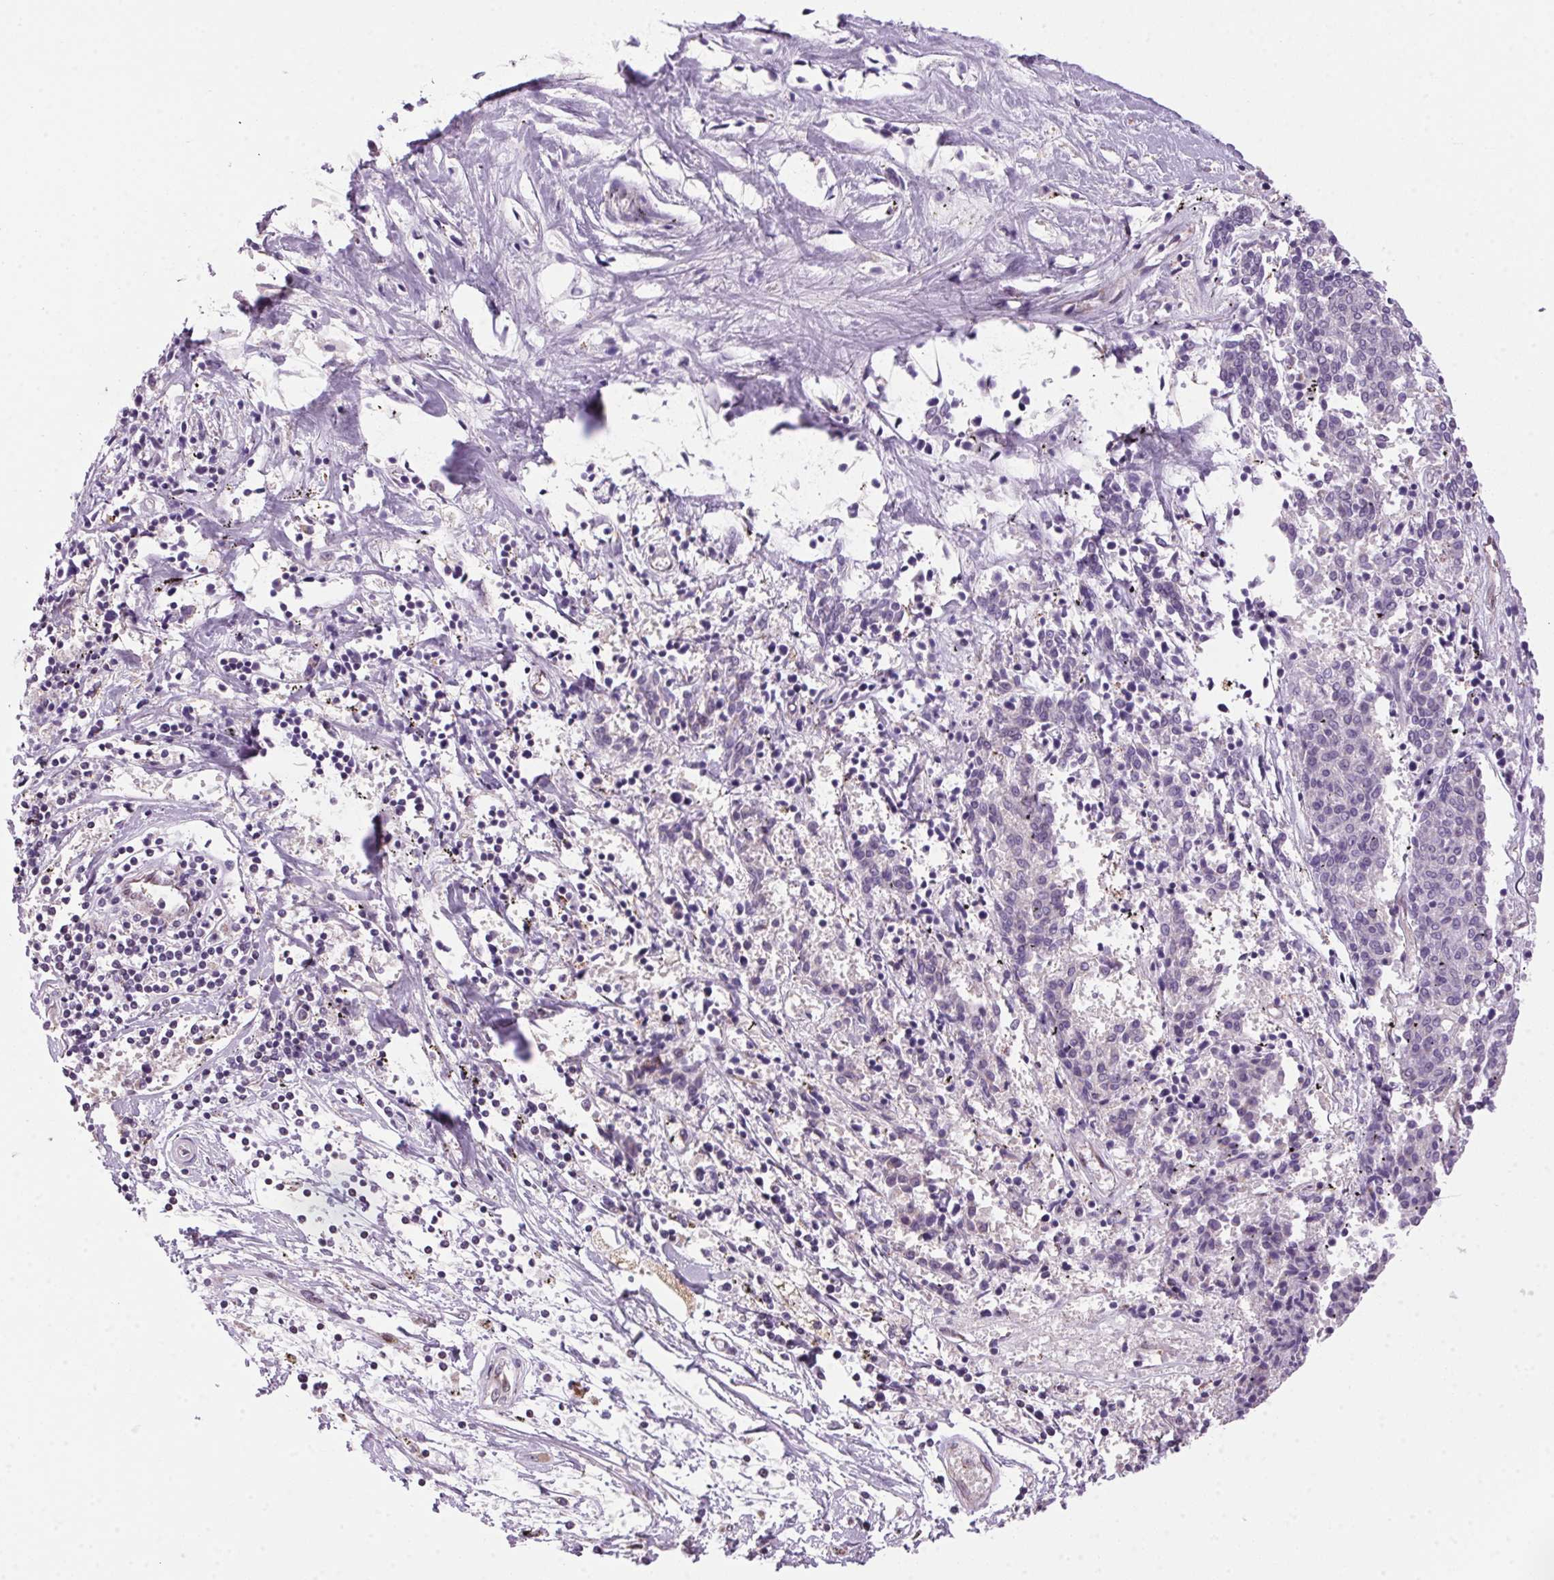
{"staining": {"intensity": "weak", "quantity": "<25%", "location": "cytoplasmic/membranous"}, "tissue": "melanoma", "cell_type": "Tumor cells", "image_type": "cancer", "snomed": [{"axis": "morphology", "description": "Malignant melanoma, NOS"}, {"axis": "topography", "description": "Skin"}], "caption": "Tumor cells are negative for protein expression in human malignant melanoma.", "gene": "AKR1E2", "patient": {"sex": "female", "age": 72}}